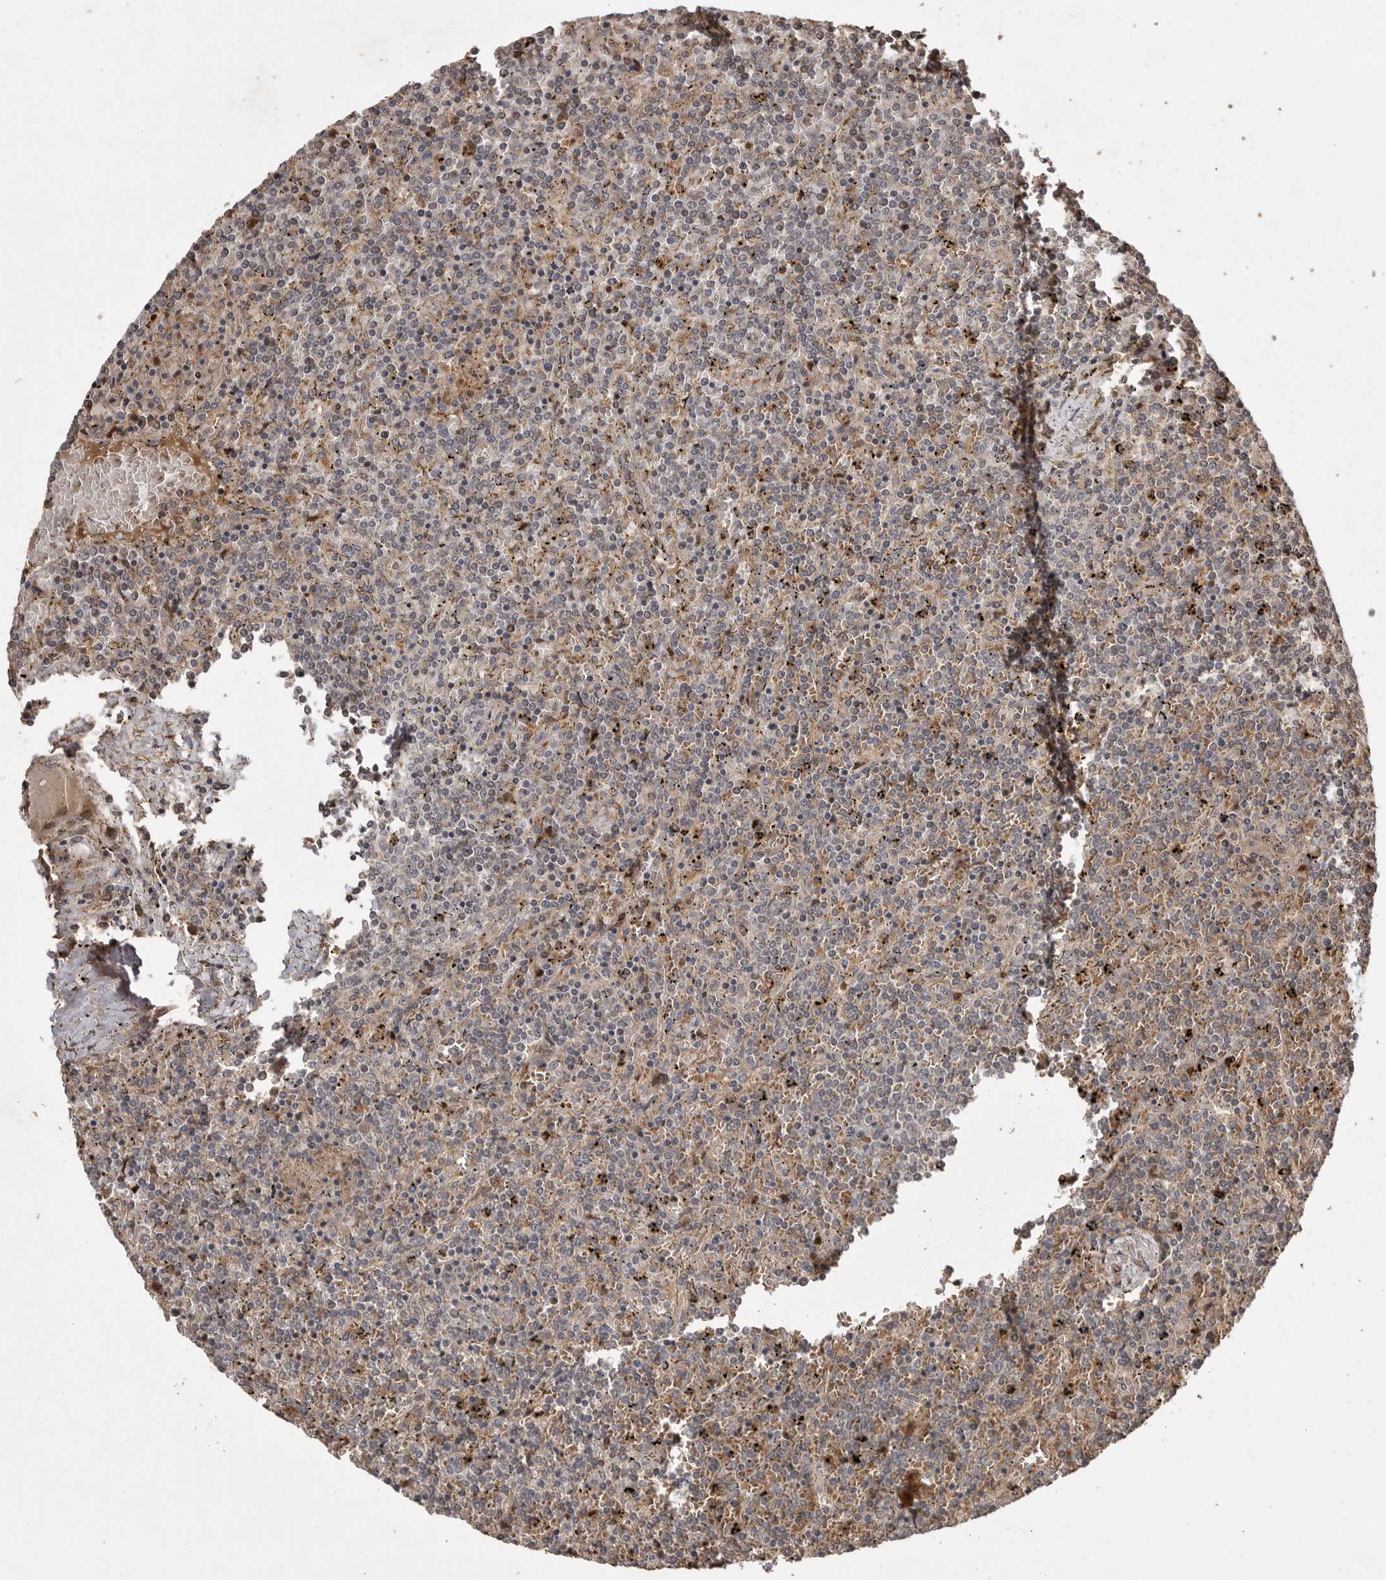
{"staining": {"intensity": "negative", "quantity": "none", "location": "none"}, "tissue": "lymphoma", "cell_type": "Tumor cells", "image_type": "cancer", "snomed": [{"axis": "morphology", "description": "Malignant lymphoma, non-Hodgkin's type, Low grade"}, {"axis": "topography", "description": "Spleen"}], "caption": "Lymphoma was stained to show a protein in brown. There is no significant expression in tumor cells. Nuclei are stained in blue.", "gene": "VN1R4", "patient": {"sex": "female", "age": 19}}